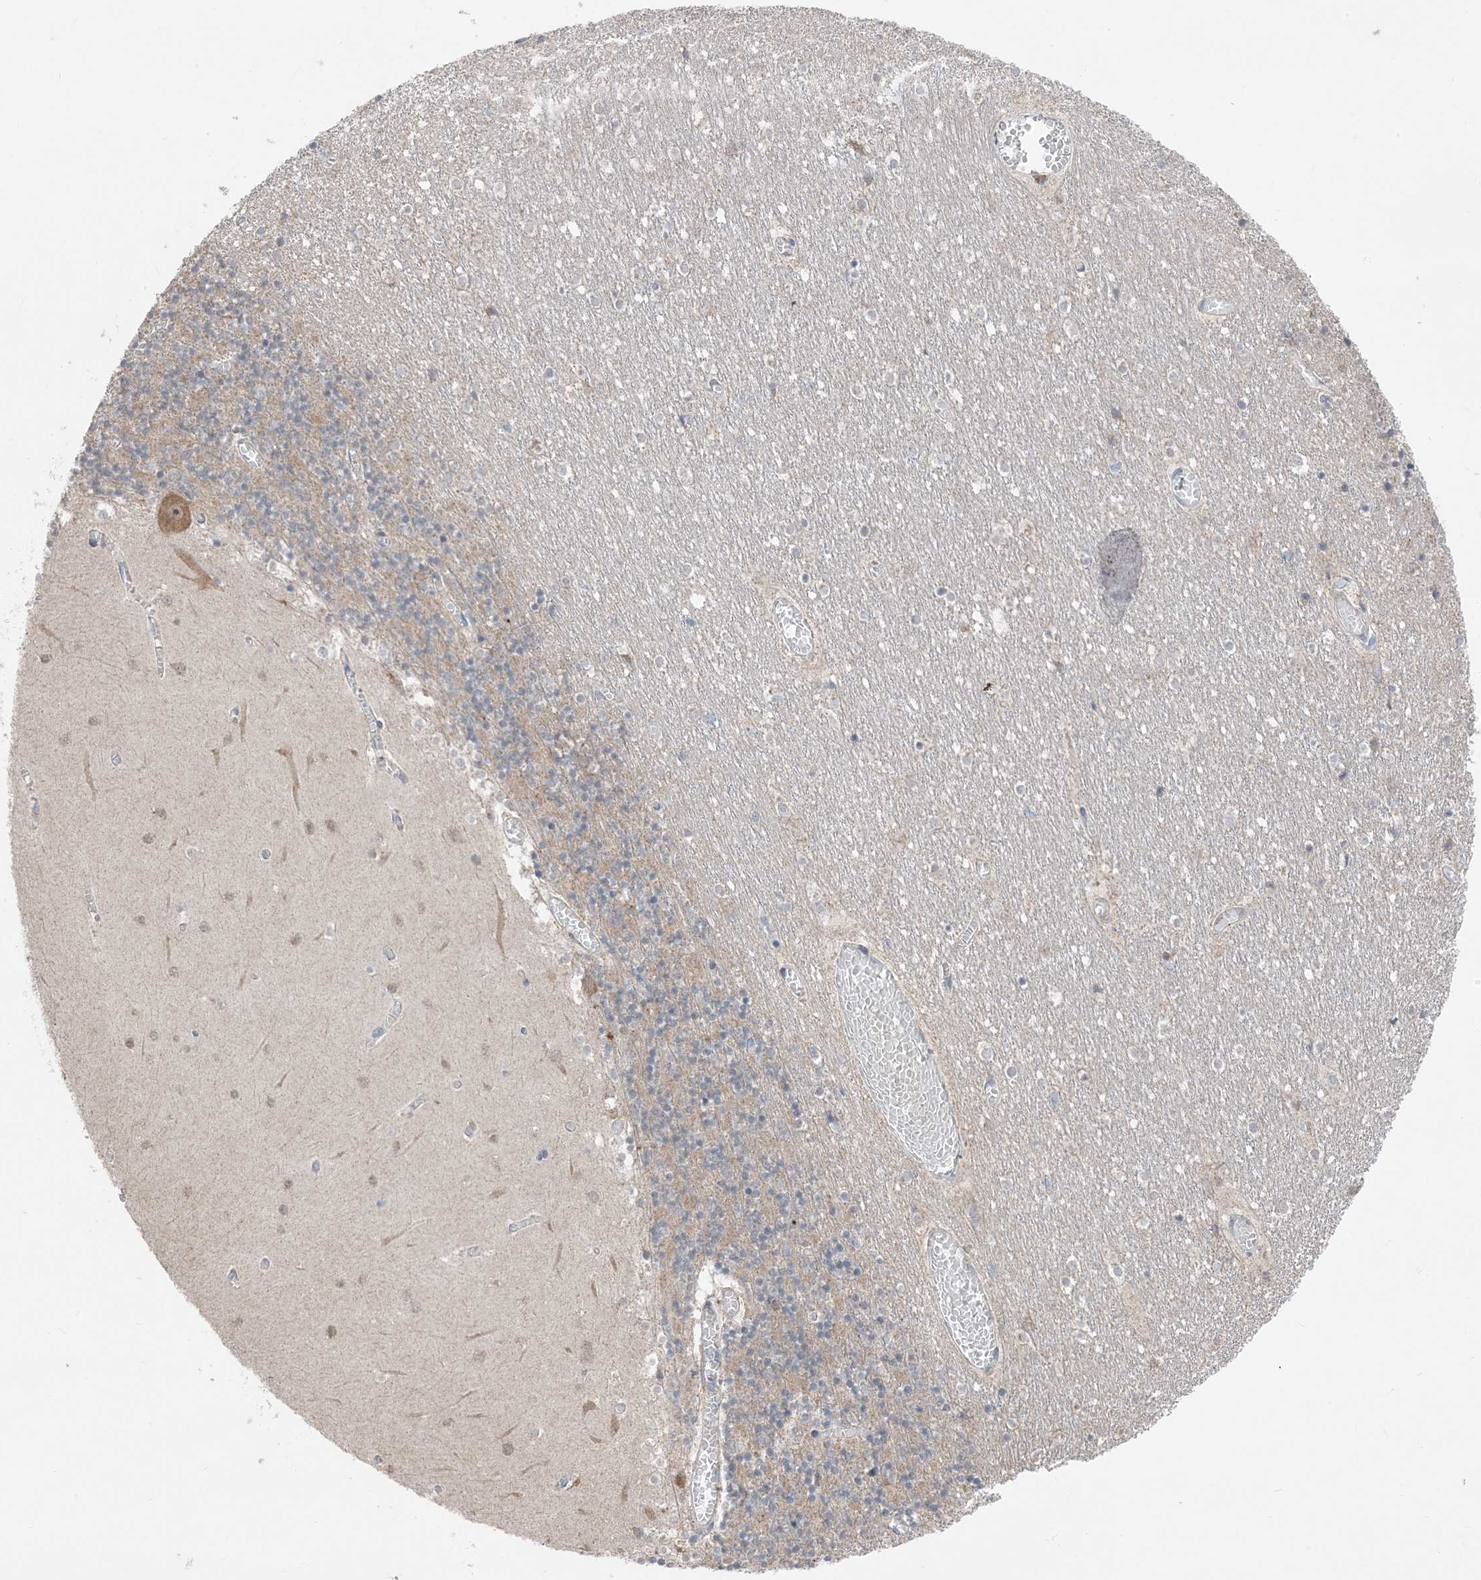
{"staining": {"intensity": "weak", "quantity": "25%-75%", "location": "cytoplasmic/membranous"}, "tissue": "cerebellum", "cell_type": "Cells in granular layer", "image_type": "normal", "snomed": [{"axis": "morphology", "description": "Normal tissue, NOS"}, {"axis": "topography", "description": "Cerebellum"}], "caption": "Brown immunohistochemical staining in unremarkable cerebellum displays weak cytoplasmic/membranous expression in approximately 25%-75% of cells in granular layer.", "gene": "DHX30", "patient": {"sex": "female", "age": 28}}